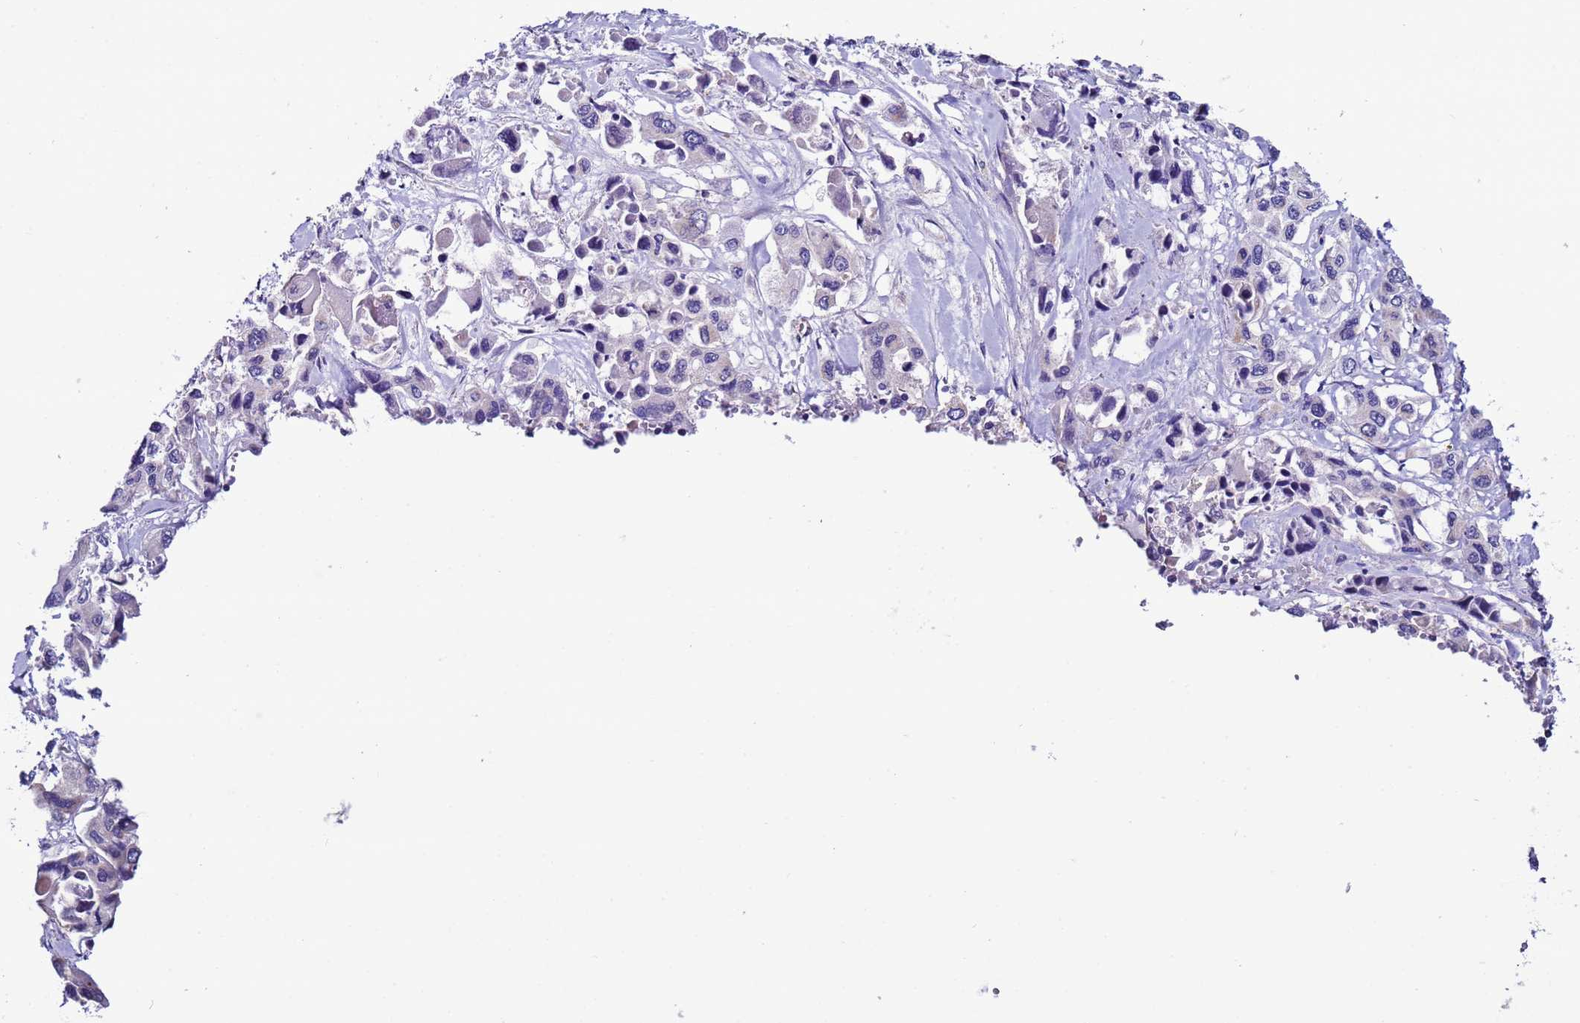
{"staining": {"intensity": "negative", "quantity": "none", "location": "none"}, "tissue": "pancreatic cancer", "cell_type": "Tumor cells", "image_type": "cancer", "snomed": [{"axis": "morphology", "description": "Adenocarcinoma, NOS"}, {"axis": "topography", "description": "Pancreas"}], "caption": "Histopathology image shows no protein positivity in tumor cells of adenocarcinoma (pancreatic) tissue.", "gene": "AHI1", "patient": {"sex": "male", "age": 92}}